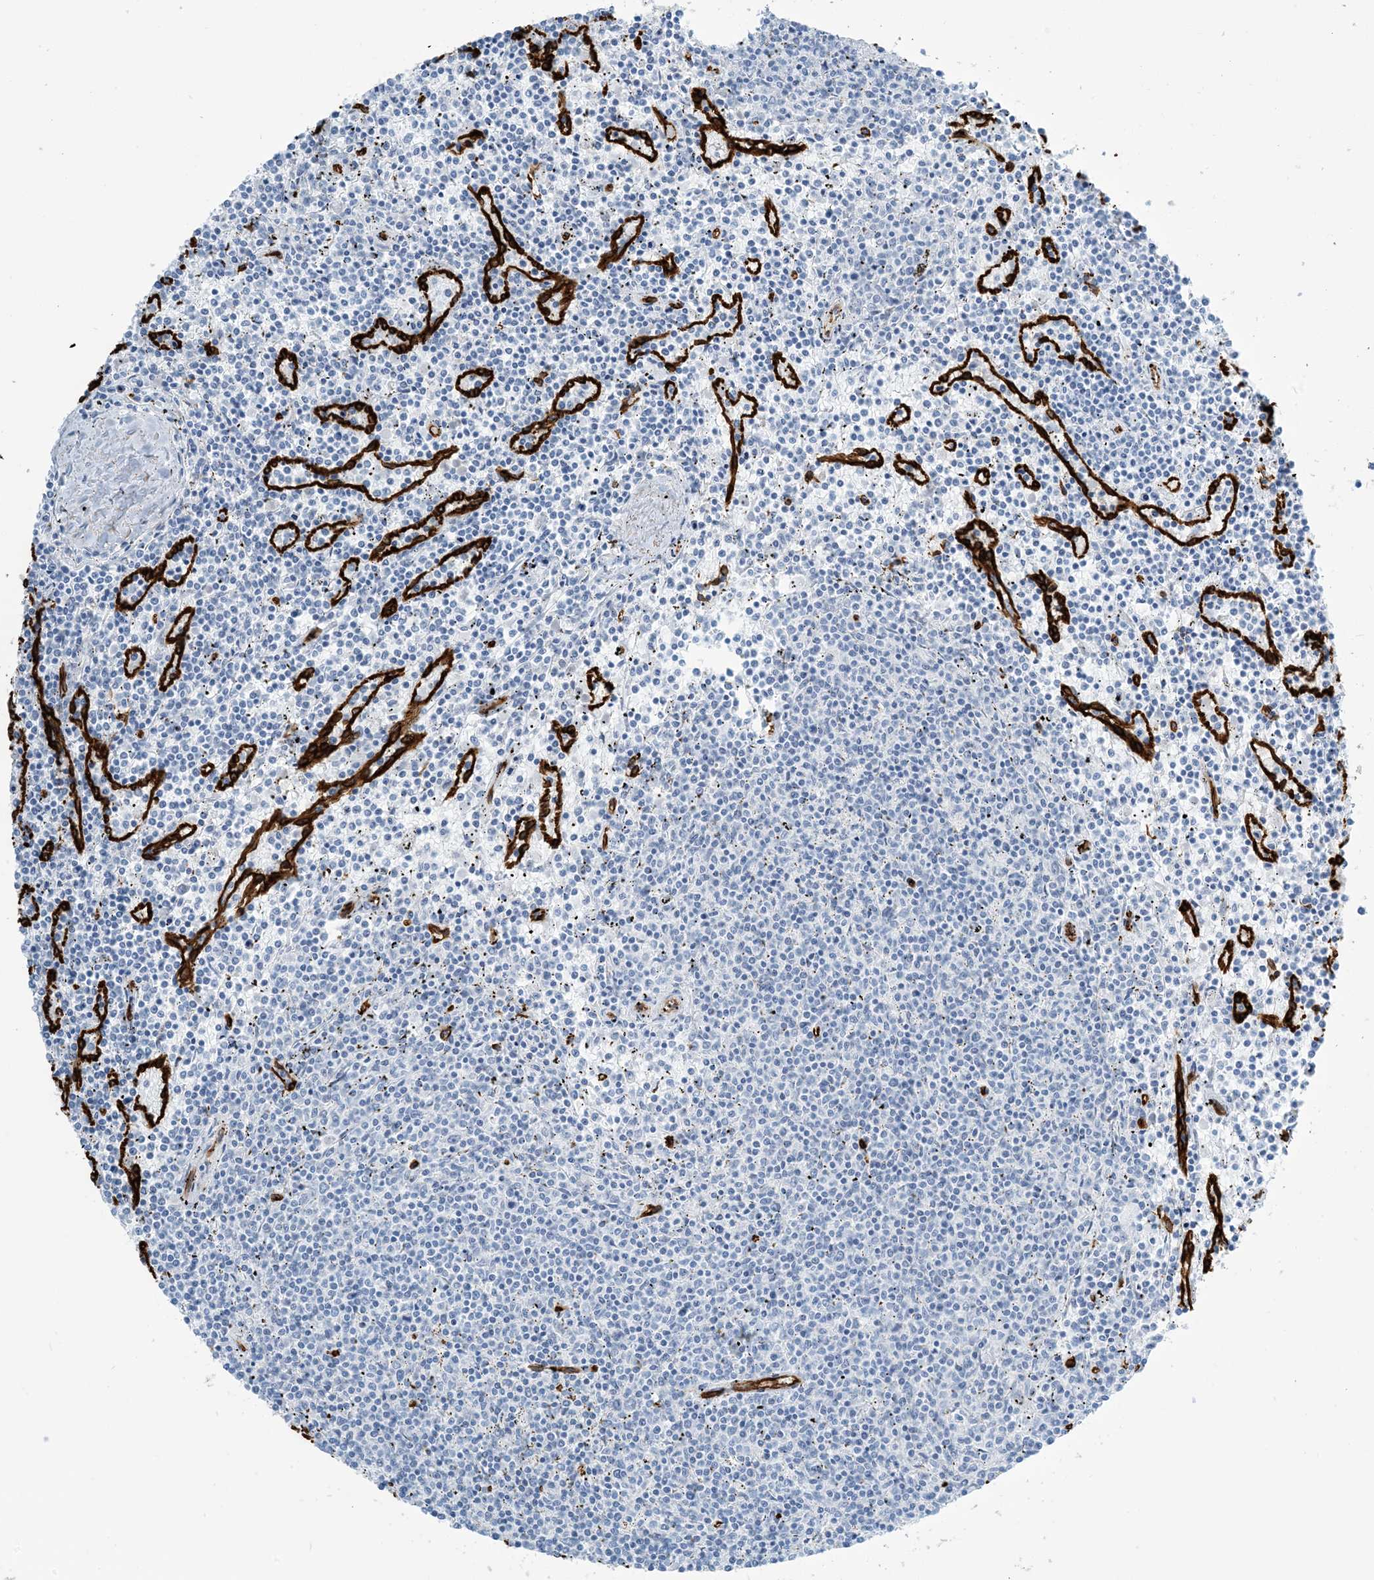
{"staining": {"intensity": "negative", "quantity": "none", "location": "none"}, "tissue": "lymphoma", "cell_type": "Tumor cells", "image_type": "cancer", "snomed": [{"axis": "morphology", "description": "Malignant lymphoma, non-Hodgkin's type, Low grade"}, {"axis": "topography", "description": "Spleen"}], "caption": "Tumor cells show no significant staining in low-grade malignant lymphoma, non-Hodgkin's type.", "gene": "EPS8L3", "patient": {"sex": "female", "age": 50}}